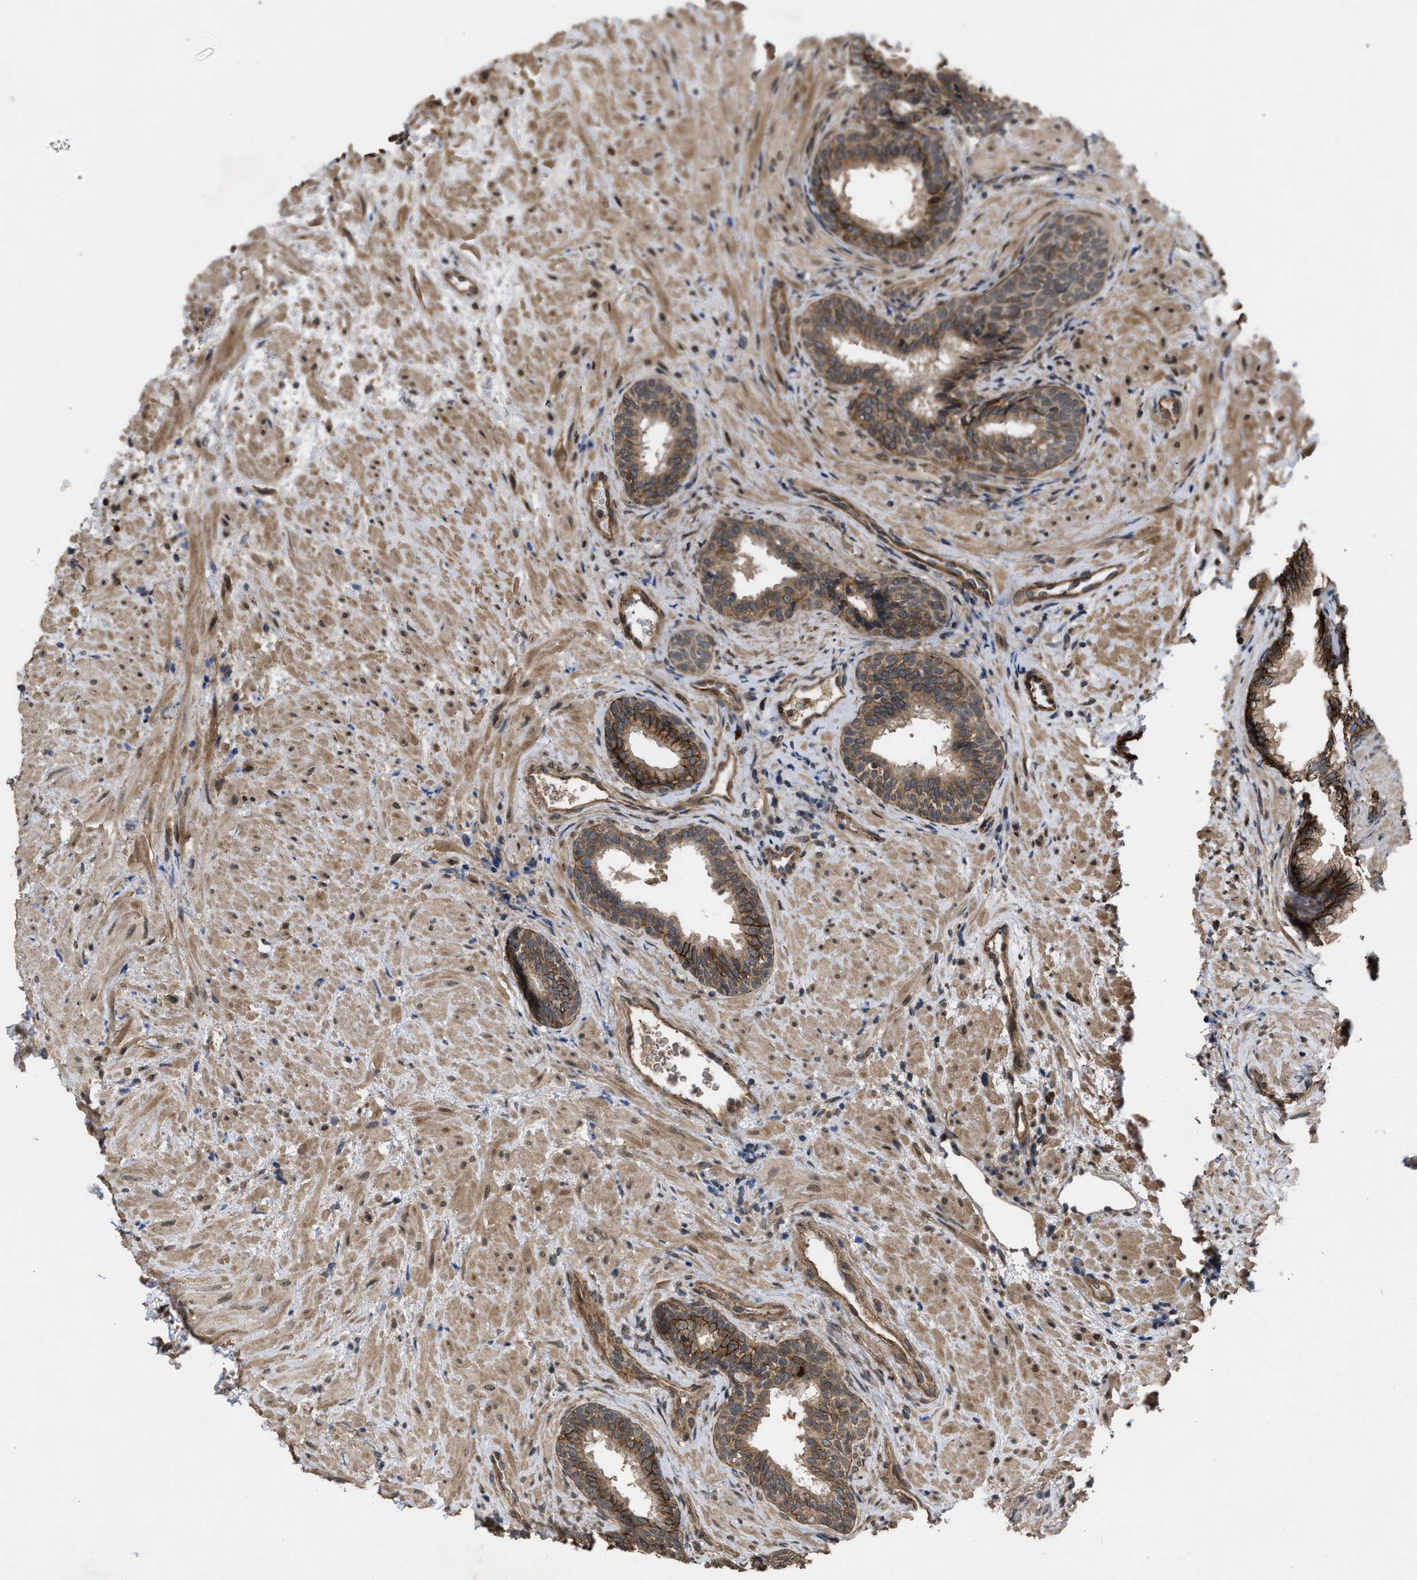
{"staining": {"intensity": "strong", "quantity": ">75%", "location": "cytoplasmic/membranous"}, "tissue": "prostate", "cell_type": "Glandular cells", "image_type": "normal", "snomed": [{"axis": "morphology", "description": "Normal tissue, NOS"}, {"axis": "topography", "description": "Prostate"}], "caption": "Glandular cells exhibit strong cytoplasmic/membranous positivity in about >75% of cells in unremarkable prostate.", "gene": "UTRN", "patient": {"sex": "male", "age": 76}}